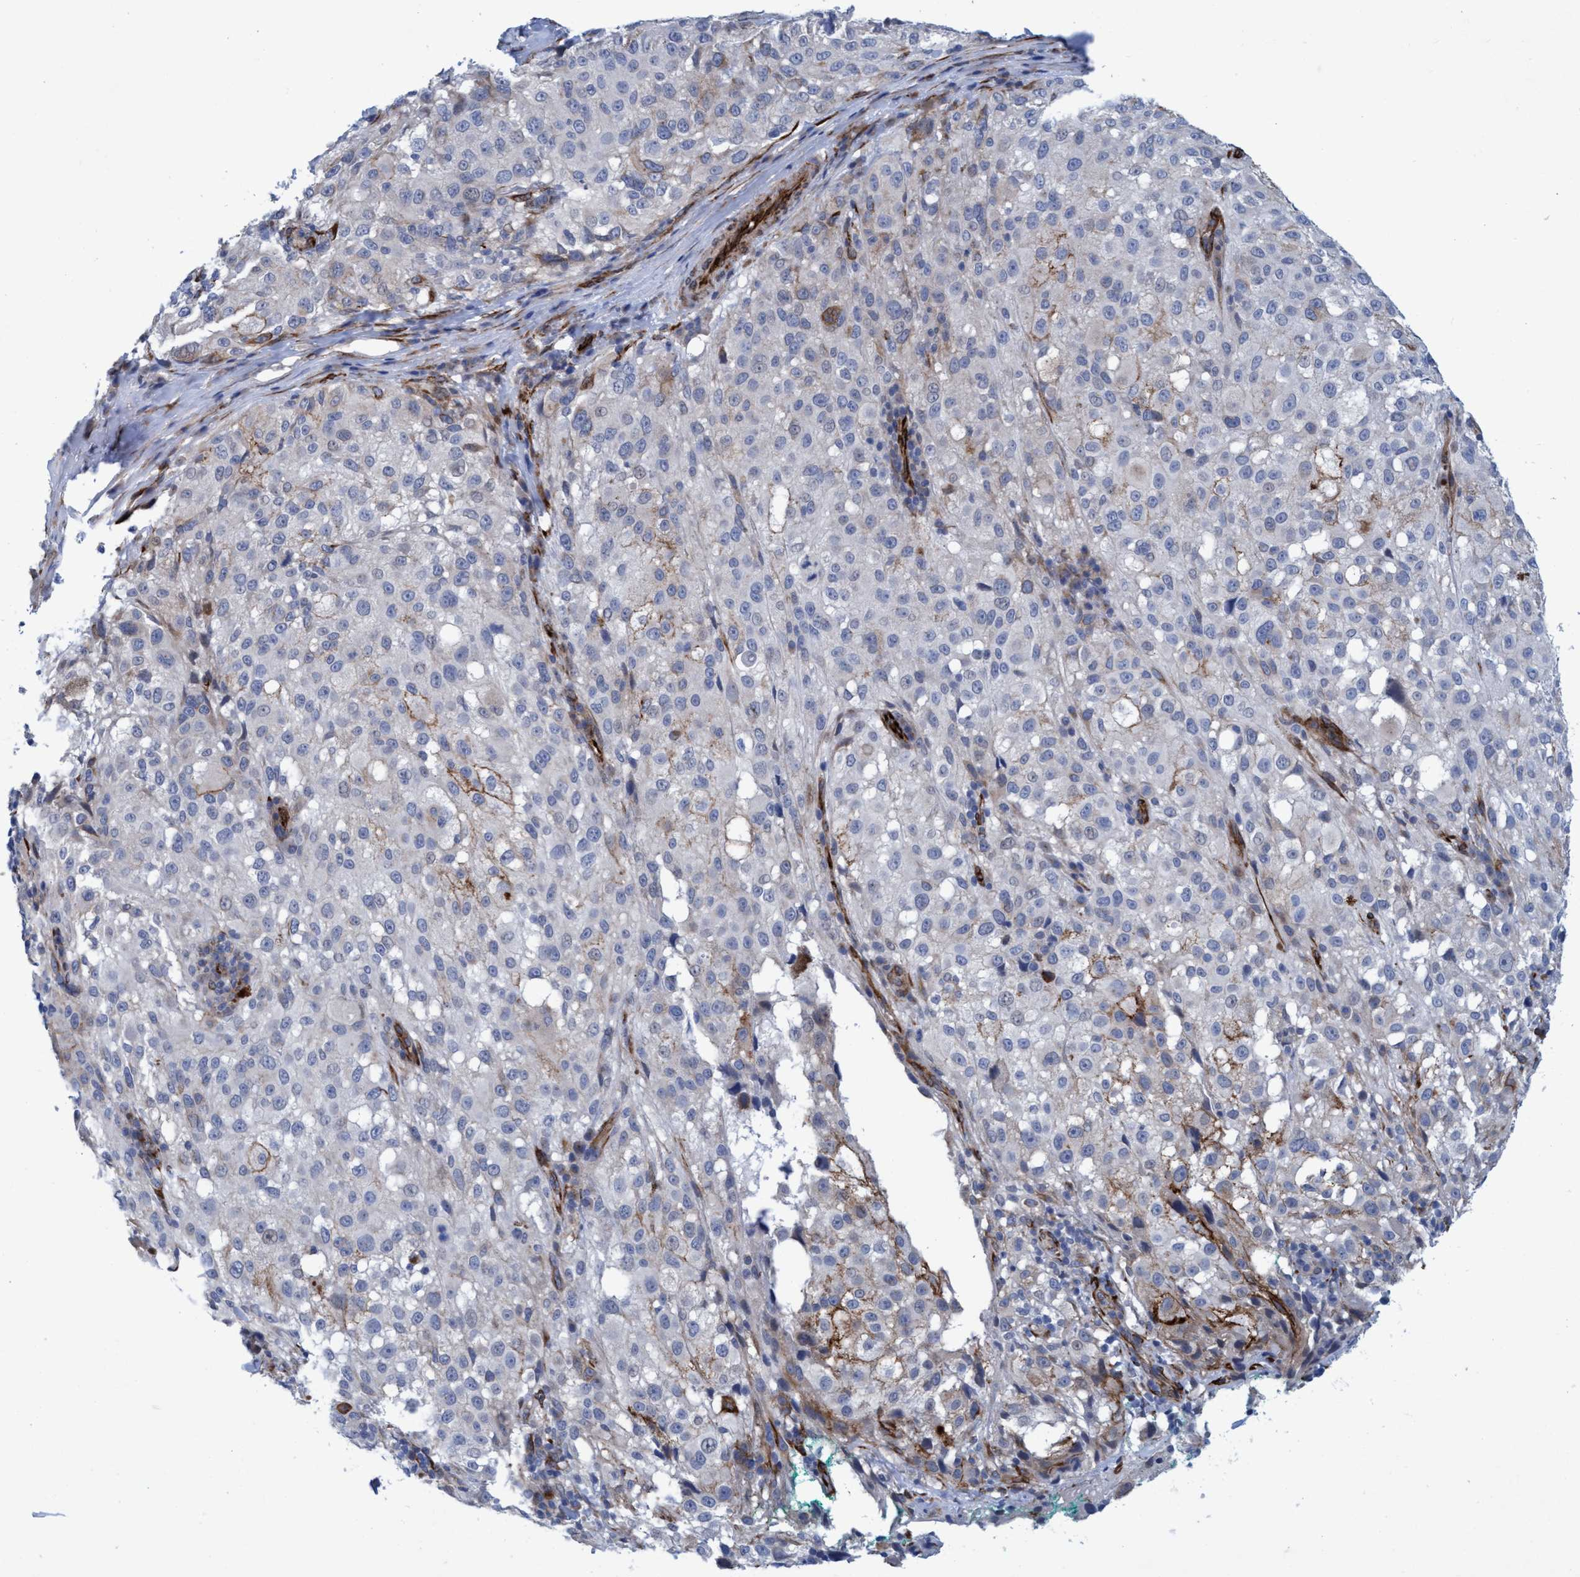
{"staining": {"intensity": "weak", "quantity": "<25%", "location": "cytoplasmic/membranous"}, "tissue": "melanoma", "cell_type": "Tumor cells", "image_type": "cancer", "snomed": [{"axis": "morphology", "description": "Necrosis, NOS"}, {"axis": "morphology", "description": "Malignant melanoma, NOS"}, {"axis": "topography", "description": "Skin"}], "caption": "IHC image of neoplastic tissue: malignant melanoma stained with DAB reveals no significant protein expression in tumor cells.", "gene": "SLC43A2", "patient": {"sex": "female", "age": 87}}